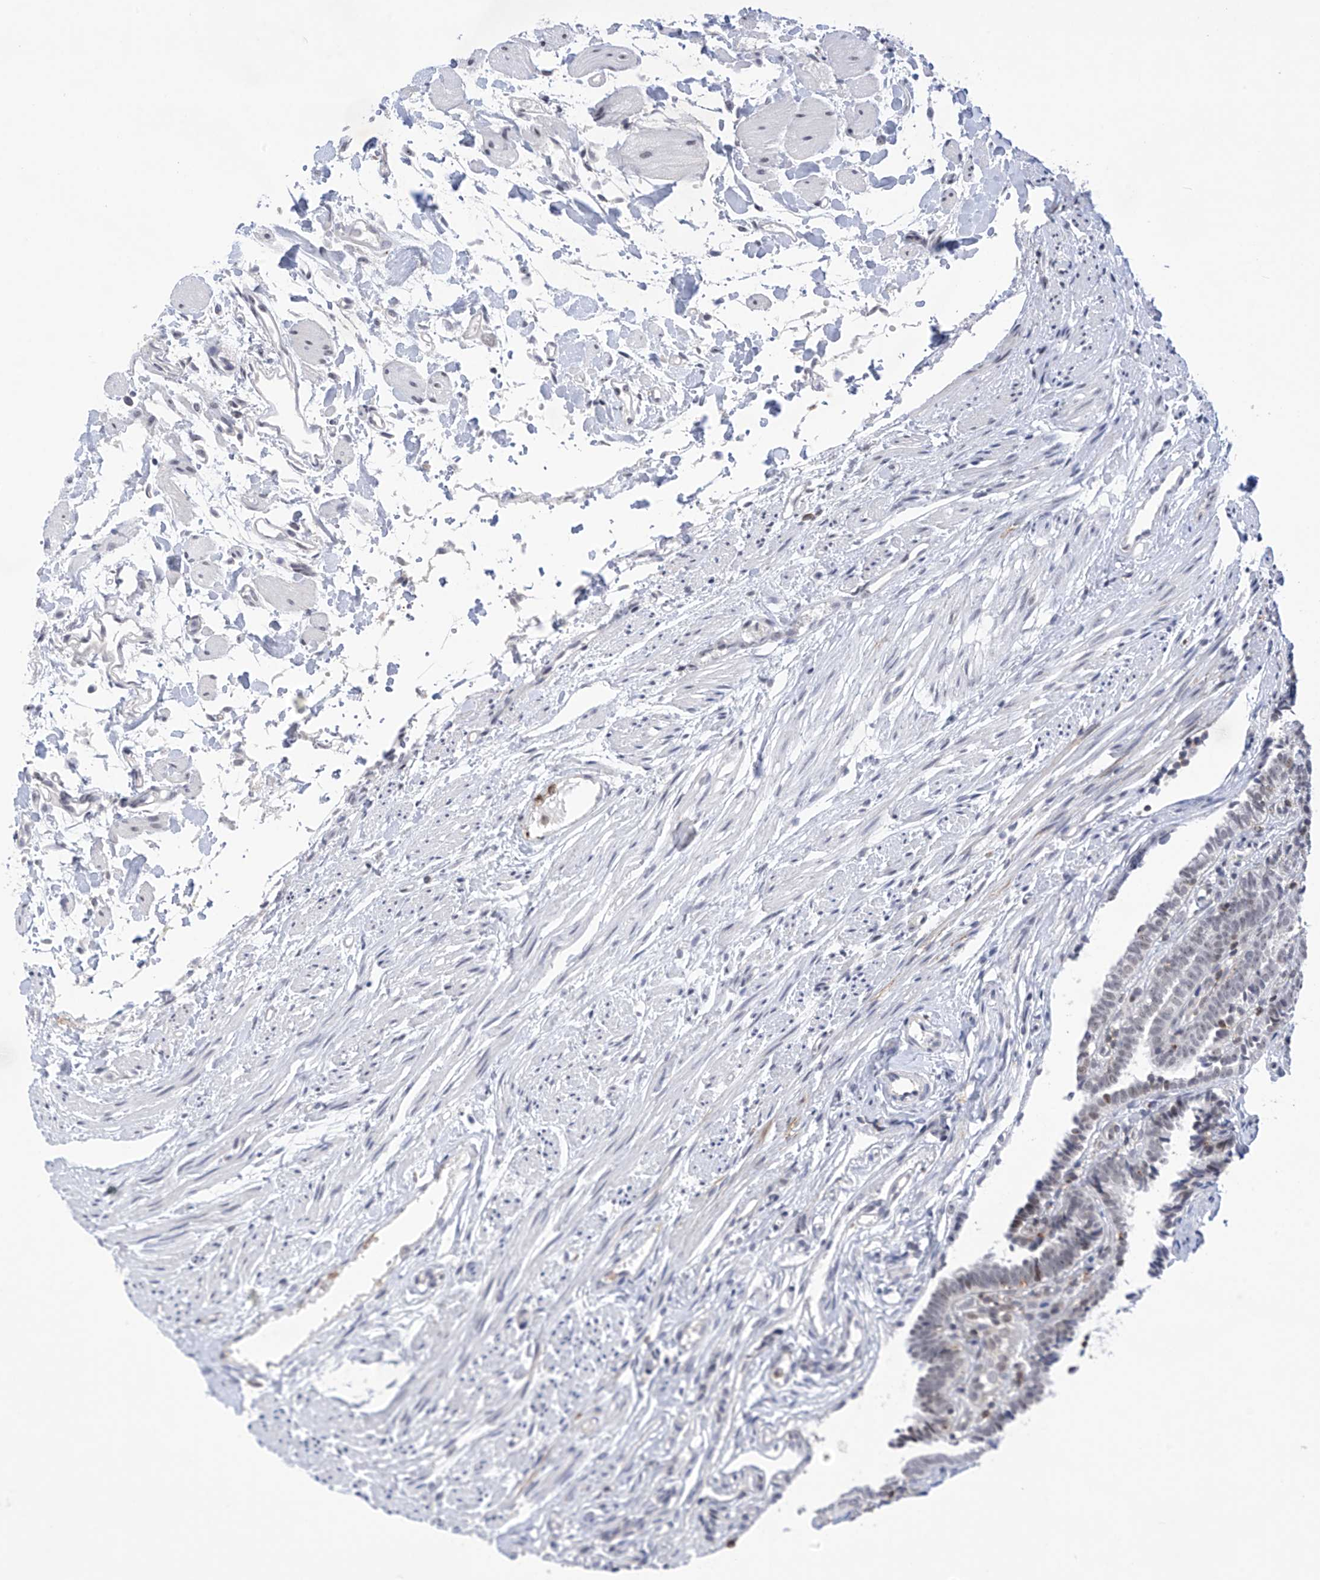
{"staining": {"intensity": "negative", "quantity": "none", "location": "none"}, "tissue": "fallopian tube", "cell_type": "Glandular cells", "image_type": "normal", "snomed": [{"axis": "morphology", "description": "Normal tissue, NOS"}, {"axis": "topography", "description": "Fallopian tube"}], "caption": "This is an IHC photomicrograph of unremarkable human fallopian tube. There is no staining in glandular cells.", "gene": "MSL3", "patient": {"sex": "female", "age": 39}}